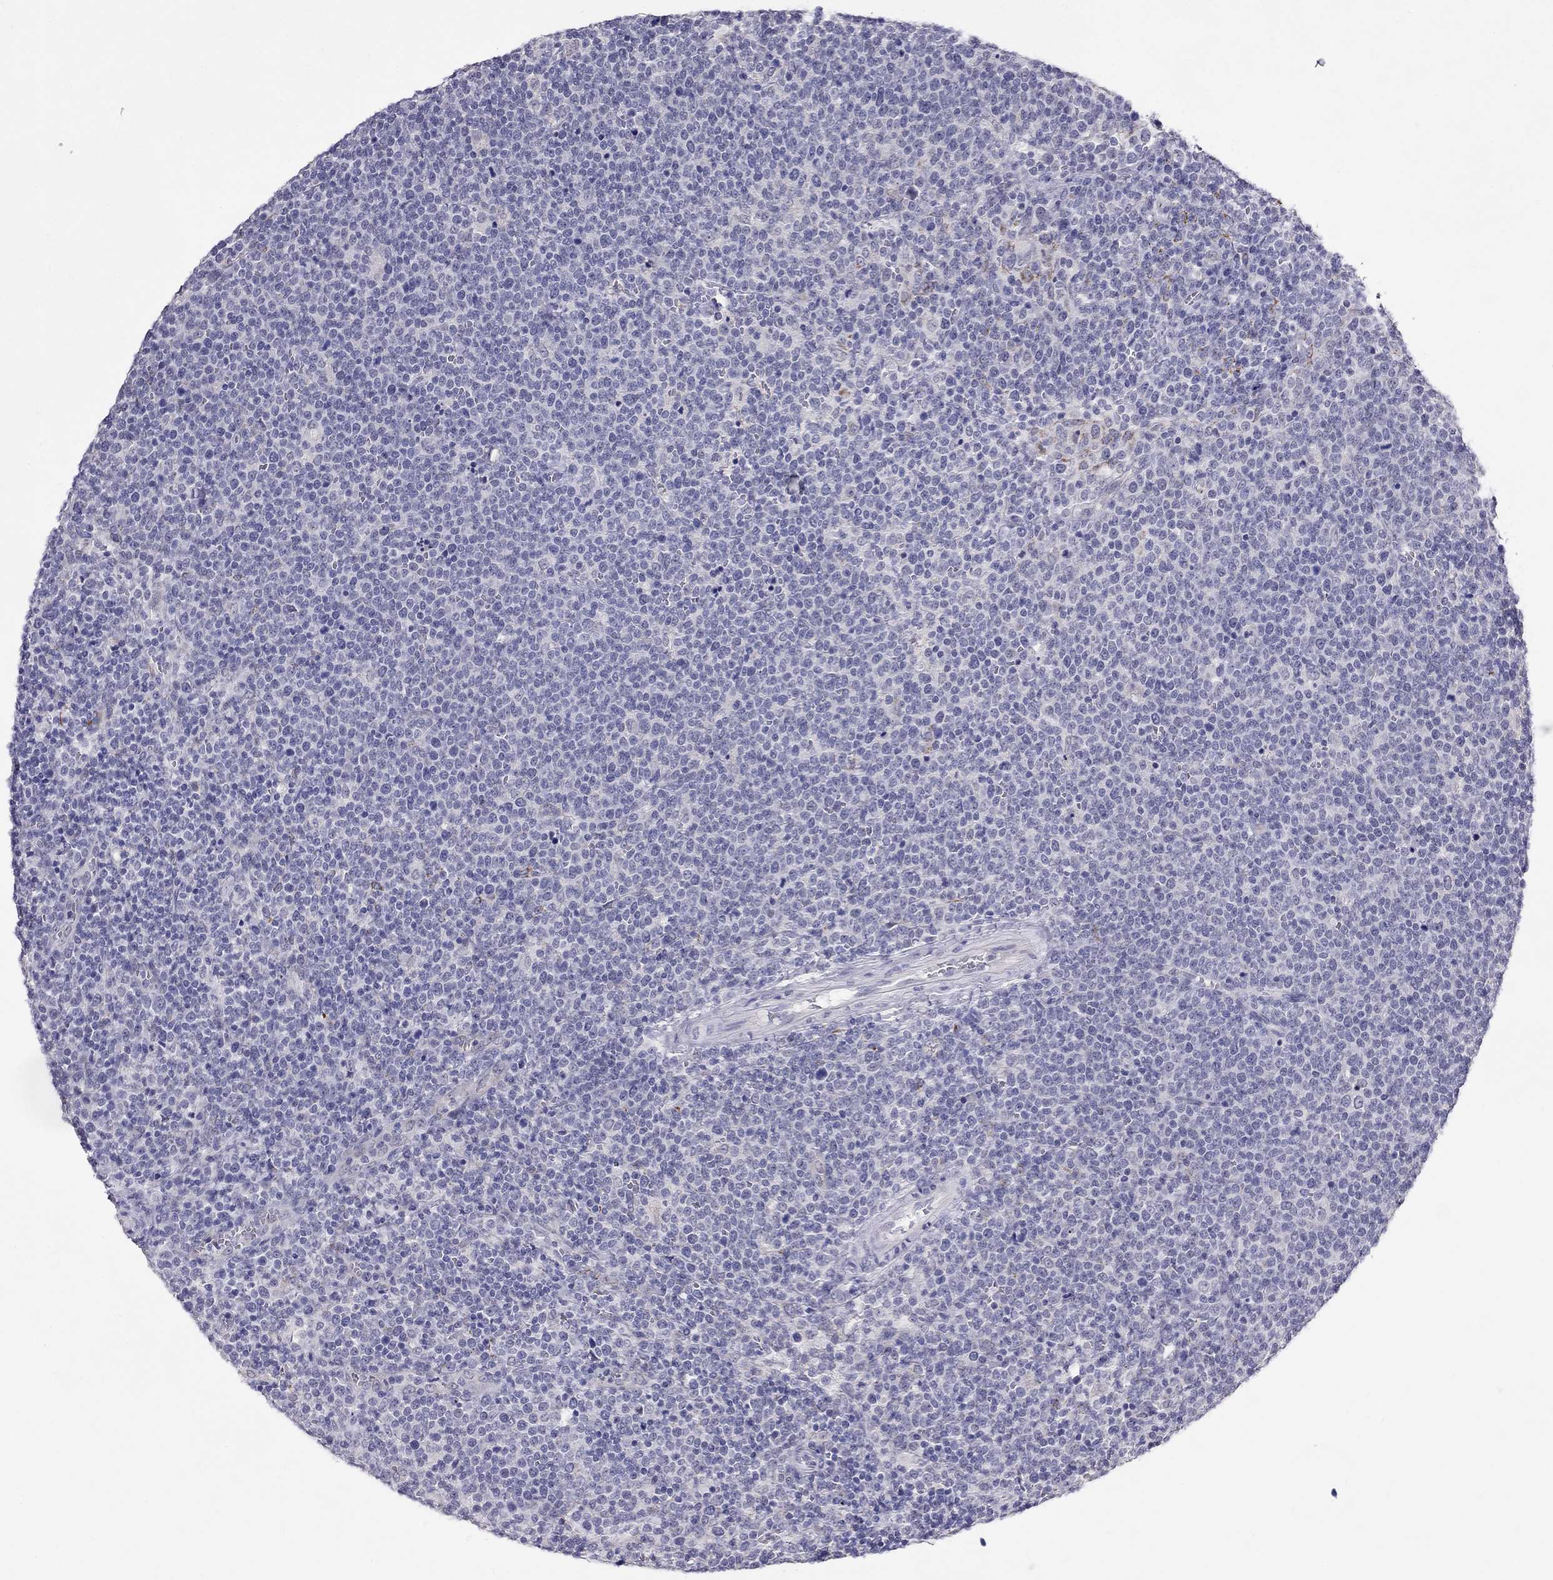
{"staining": {"intensity": "negative", "quantity": "none", "location": "none"}, "tissue": "lymphoma", "cell_type": "Tumor cells", "image_type": "cancer", "snomed": [{"axis": "morphology", "description": "Malignant lymphoma, non-Hodgkin's type, High grade"}, {"axis": "topography", "description": "Lymph node"}], "caption": "IHC micrograph of neoplastic tissue: lymphoma stained with DAB (3,3'-diaminobenzidine) reveals no significant protein positivity in tumor cells. (DAB (3,3'-diaminobenzidine) immunohistochemistry visualized using brightfield microscopy, high magnification).", "gene": "MYO3B", "patient": {"sex": "male", "age": 61}}